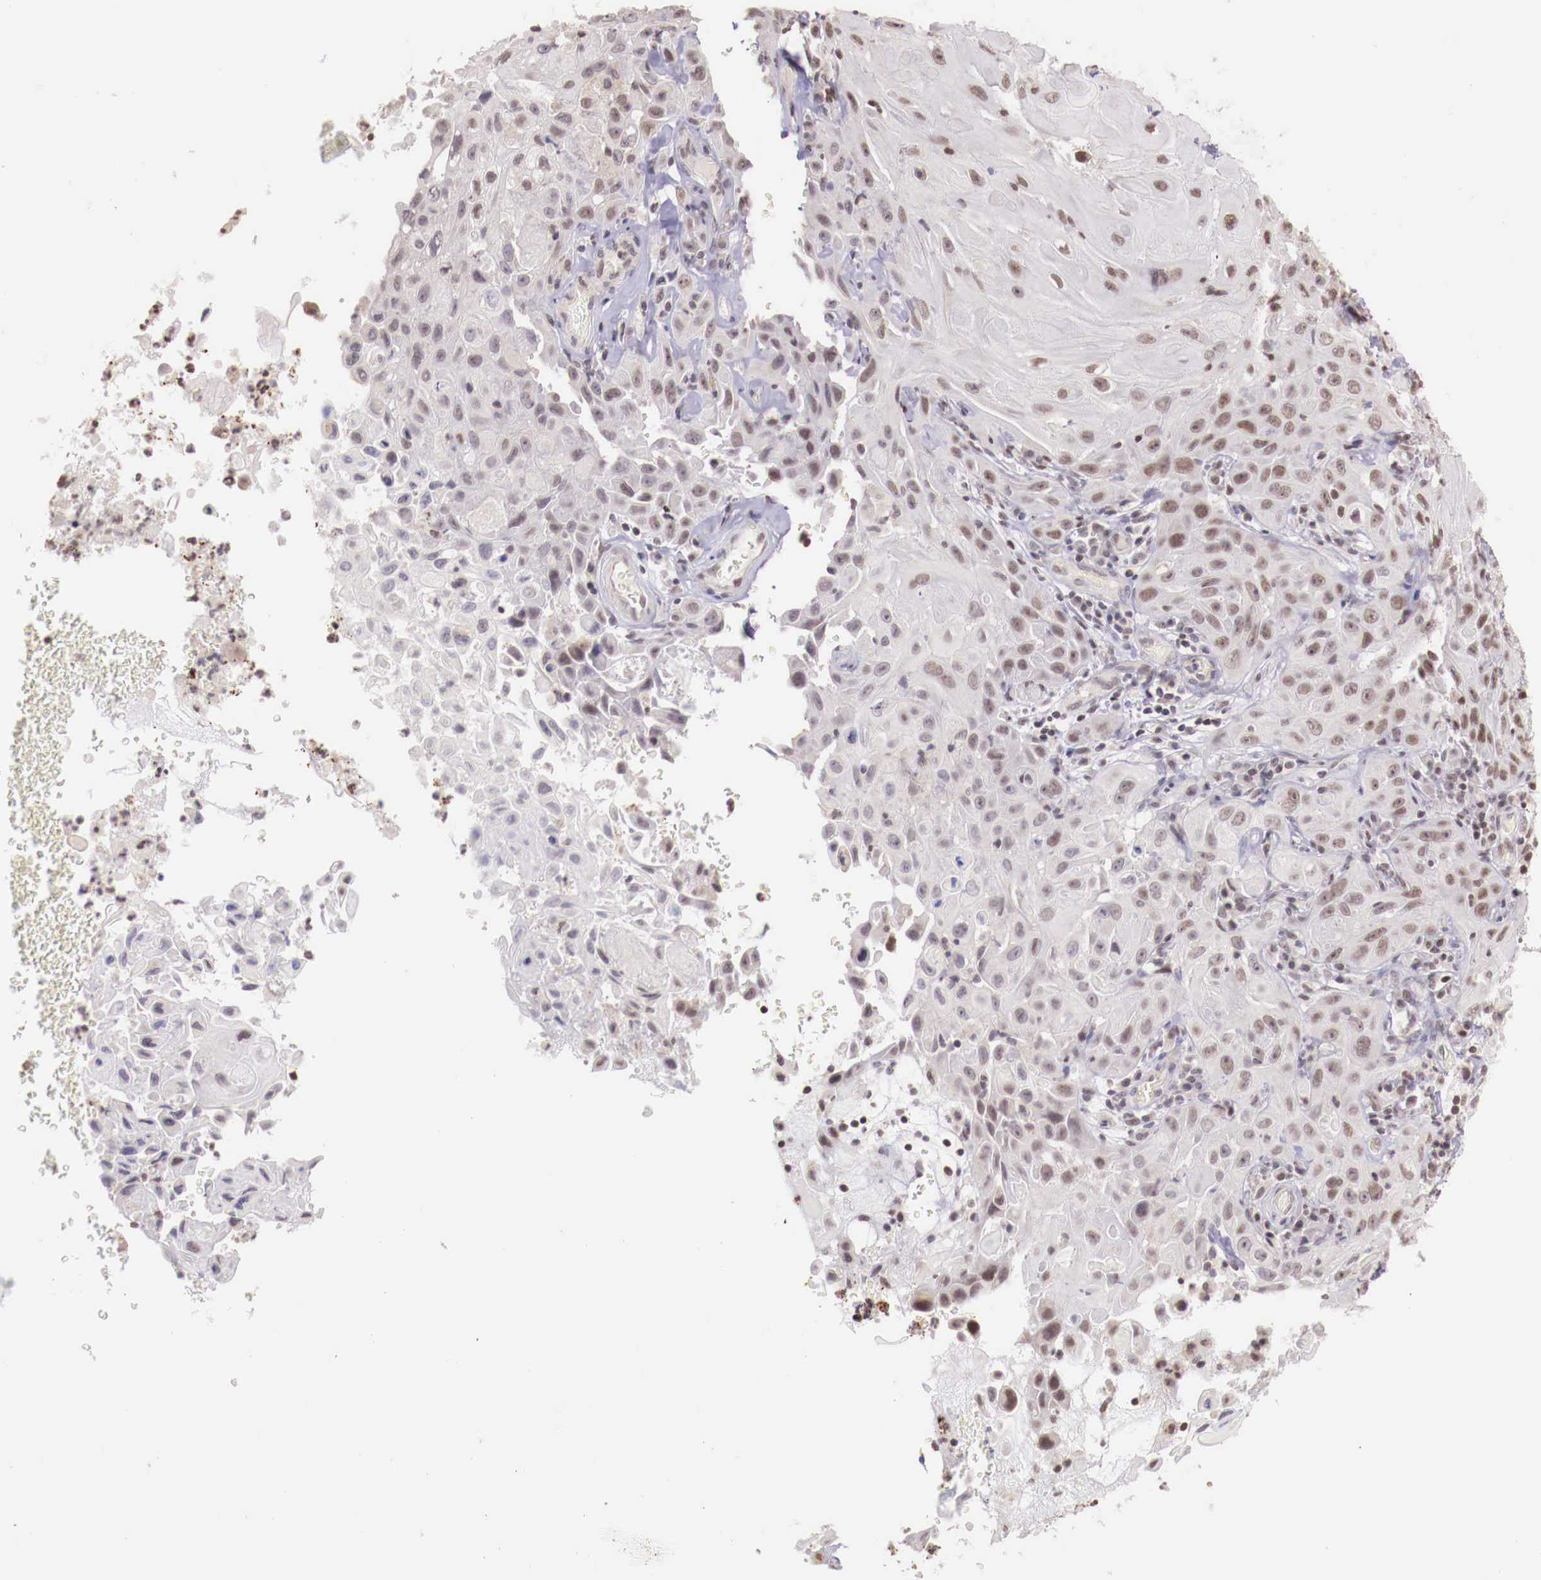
{"staining": {"intensity": "weak", "quantity": "25%-75%", "location": "nuclear"}, "tissue": "skin cancer", "cell_type": "Tumor cells", "image_type": "cancer", "snomed": [{"axis": "morphology", "description": "Squamous cell carcinoma, NOS"}, {"axis": "topography", "description": "Skin"}], "caption": "Immunohistochemical staining of squamous cell carcinoma (skin) displays low levels of weak nuclear protein staining in approximately 25%-75% of tumor cells. Using DAB (brown) and hematoxylin (blue) stains, captured at high magnification using brightfield microscopy.", "gene": "SP1", "patient": {"sex": "male", "age": 84}}